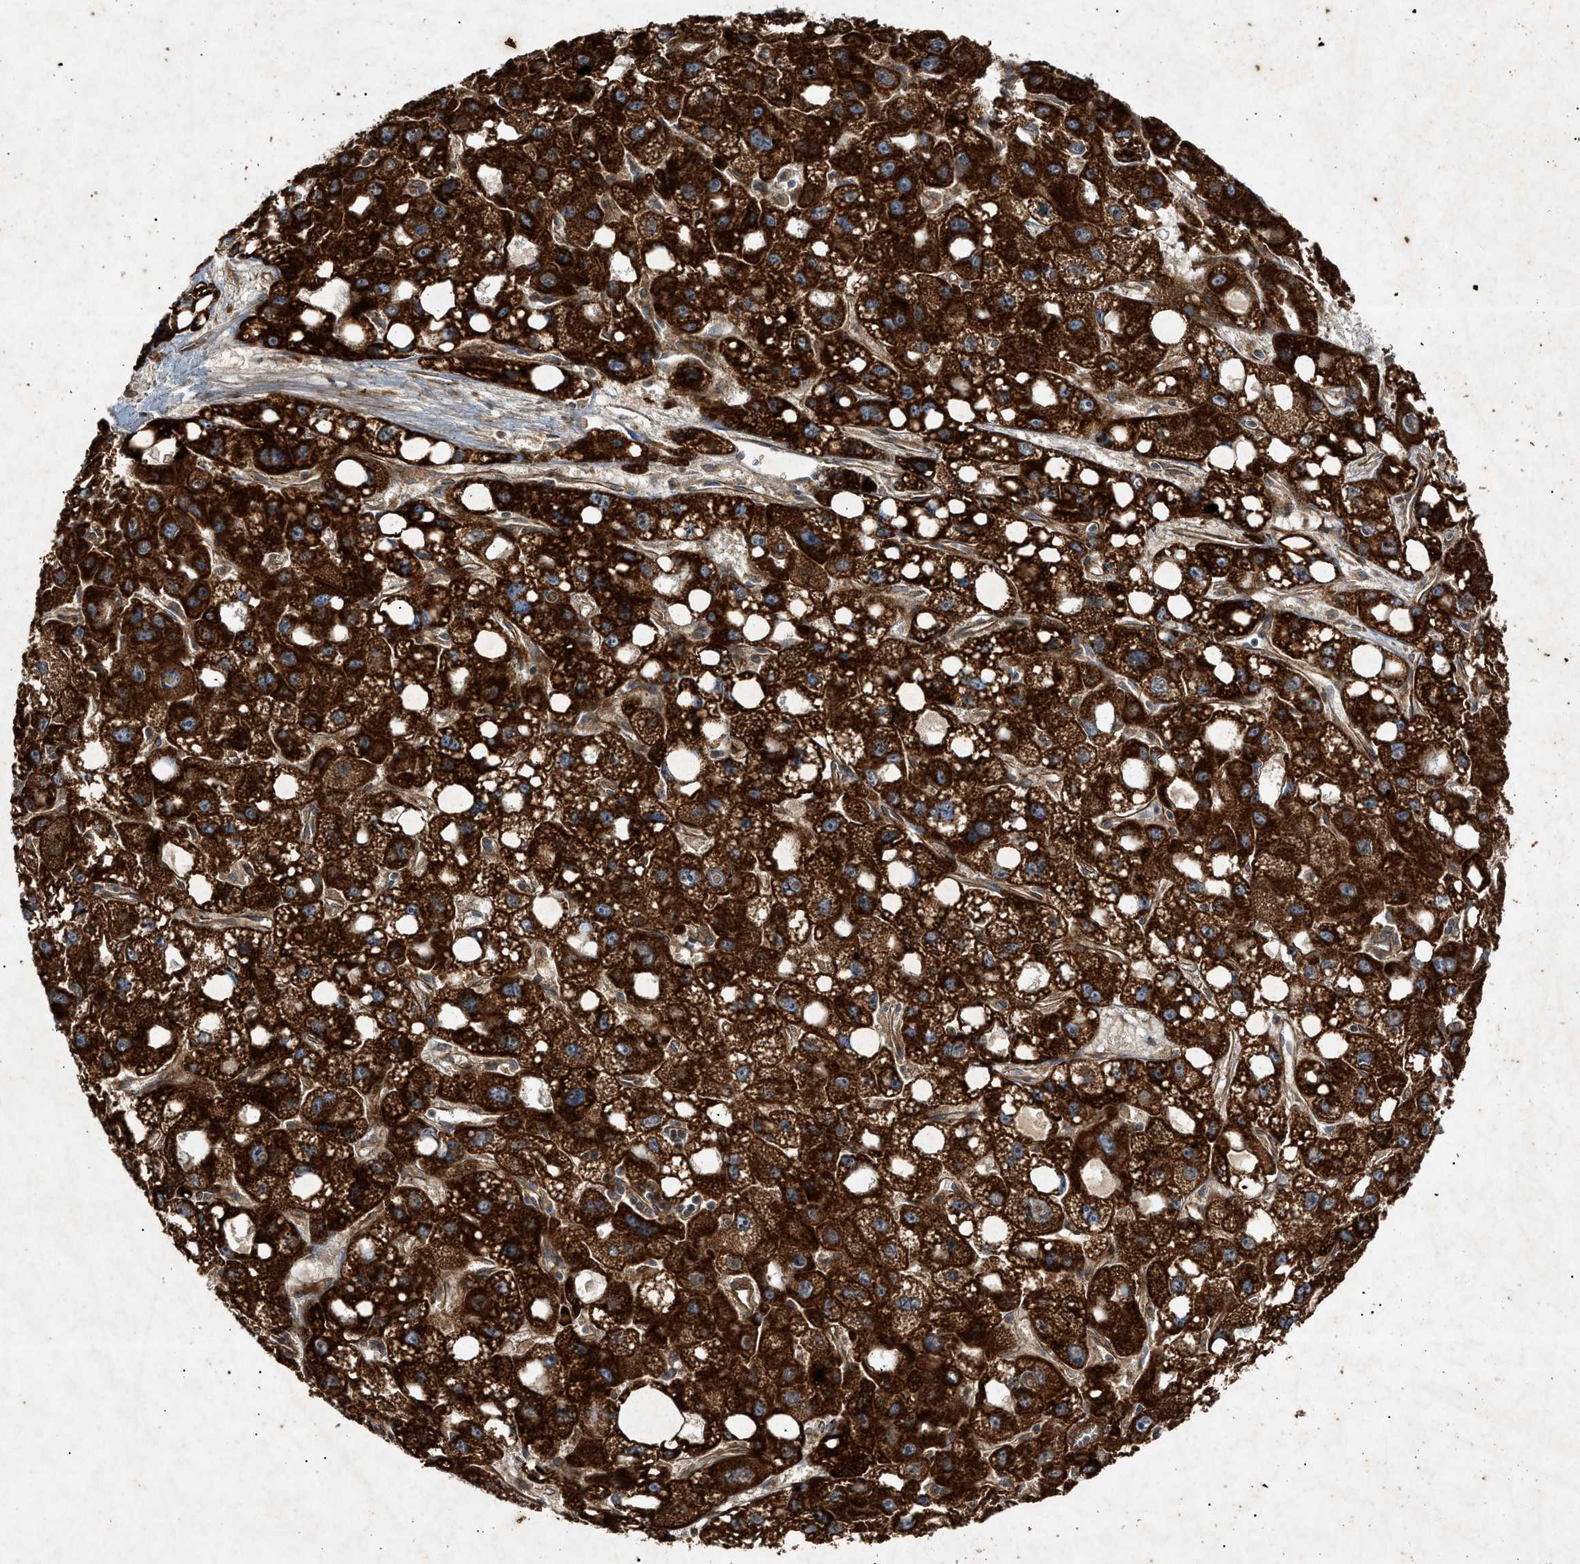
{"staining": {"intensity": "strong", "quantity": ">75%", "location": "cytoplasmic/membranous"}, "tissue": "liver cancer", "cell_type": "Tumor cells", "image_type": "cancer", "snomed": [{"axis": "morphology", "description": "Carcinoma, Hepatocellular, NOS"}, {"axis": "topography", "description": "Liver"}], "caption": "Approximately >75% of tumor cells in human hepatocellular carcinoma (liver) display strong cytoplasmic/membranous protein positivity as visualized by brown immunohistochemical staining.", "gene": "MTCH1", "patient": {"sex": "male", "age": 55}}